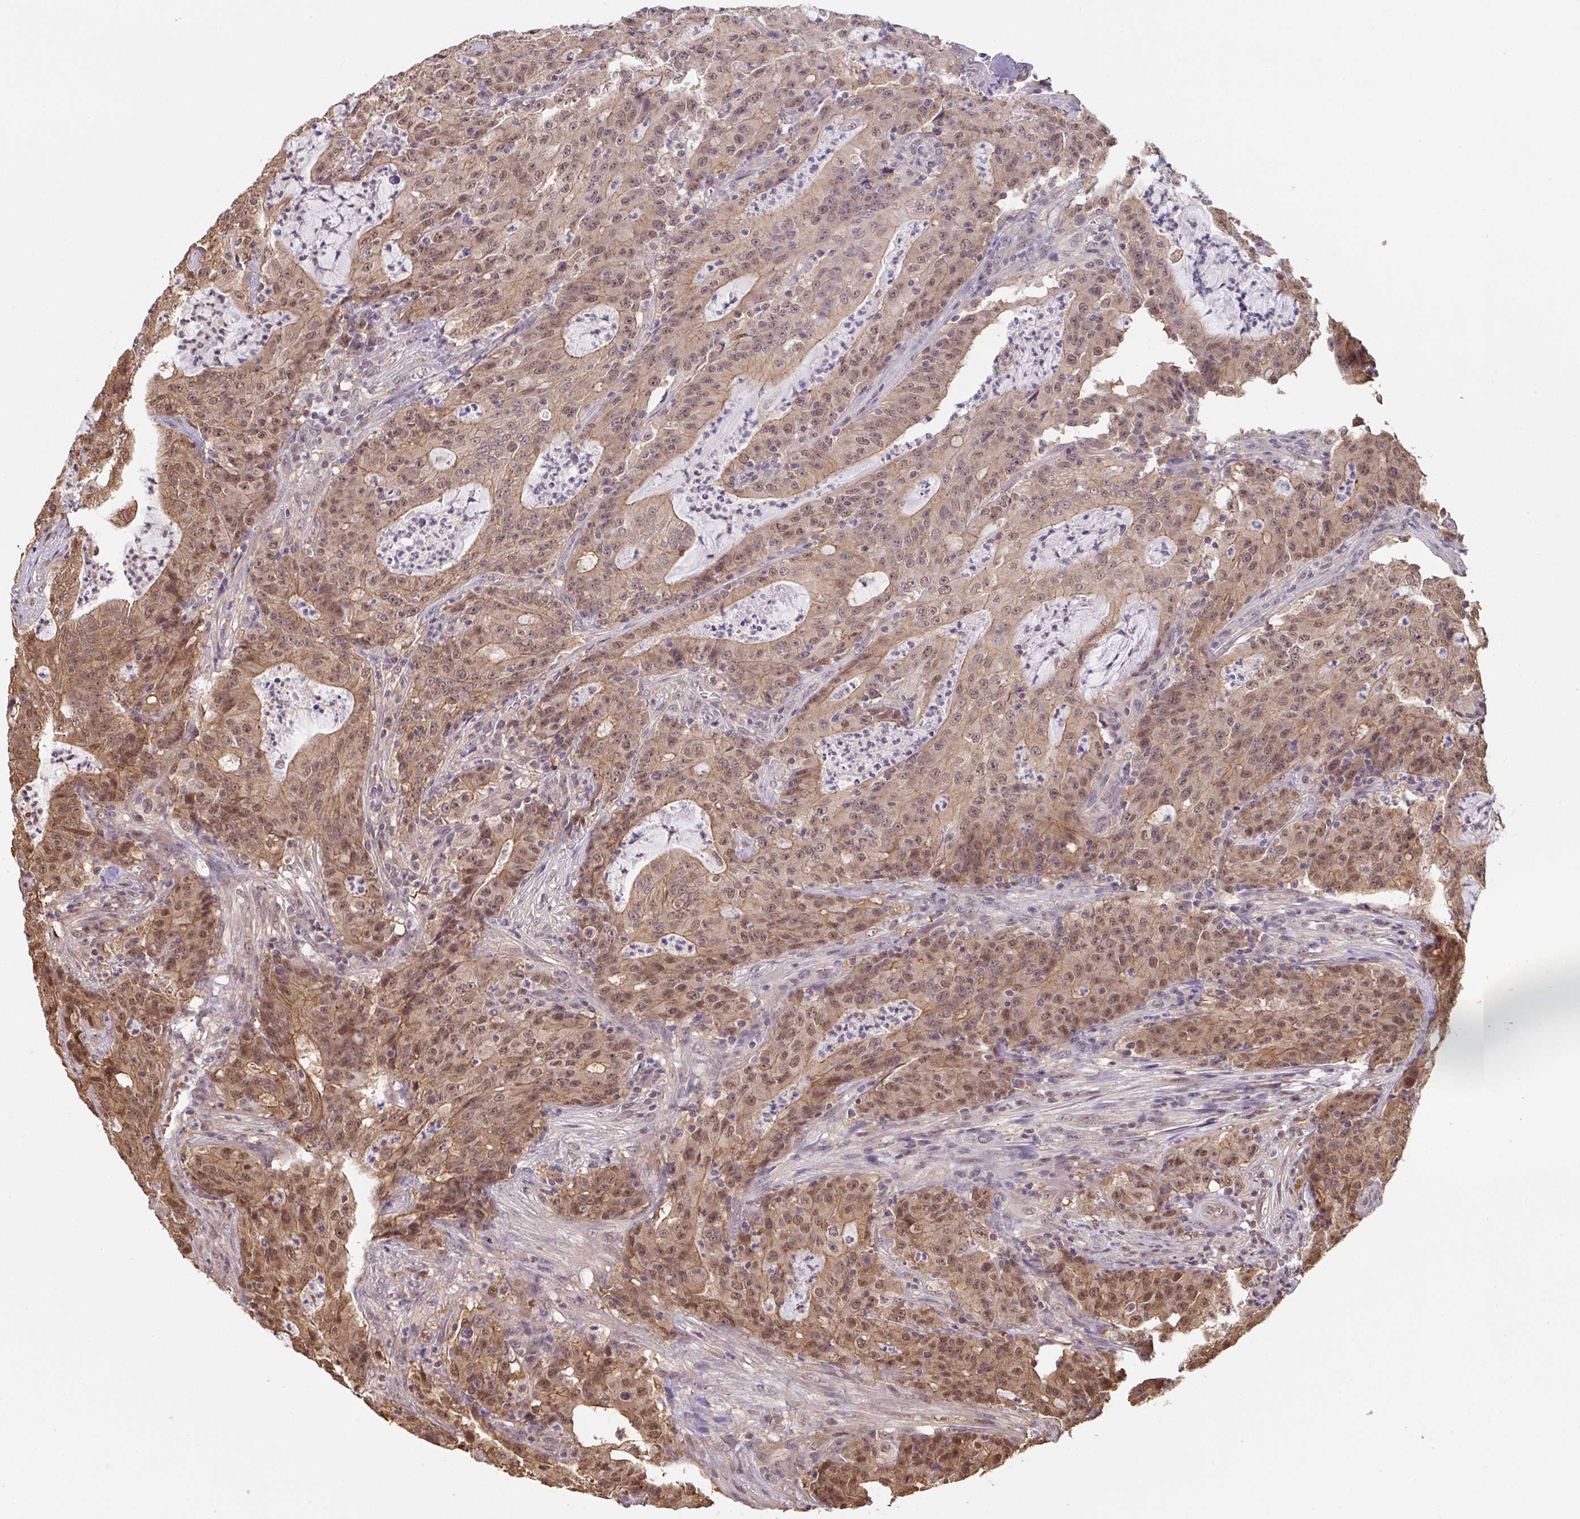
{"staining": {"intensity": "moderate", "quantity": ">75%", "location": "cytoplasmic/membranous,nuclear"}, "tissue": "colorectal cancer", "cell_type": "Tumor cells", "image_type": "cancer", "snomed": [{"axis": "morphology", "description": "Adenocarcinoma, NOS"}, {"axis": "topography", "description": "Colon"}], "caption": "Brown immunohistochemical staining in human colorectal adenocarcinoma shows moderate cytoplasmic/membranous and nuclear staining in about >75% of tumor cells. (DAB (3,3'-diaminobenzidine) IHC, brown staining for protein, blue staining for nuclei).", "gene": "ST13", "patient": {"sex": "male", "age": 83}}